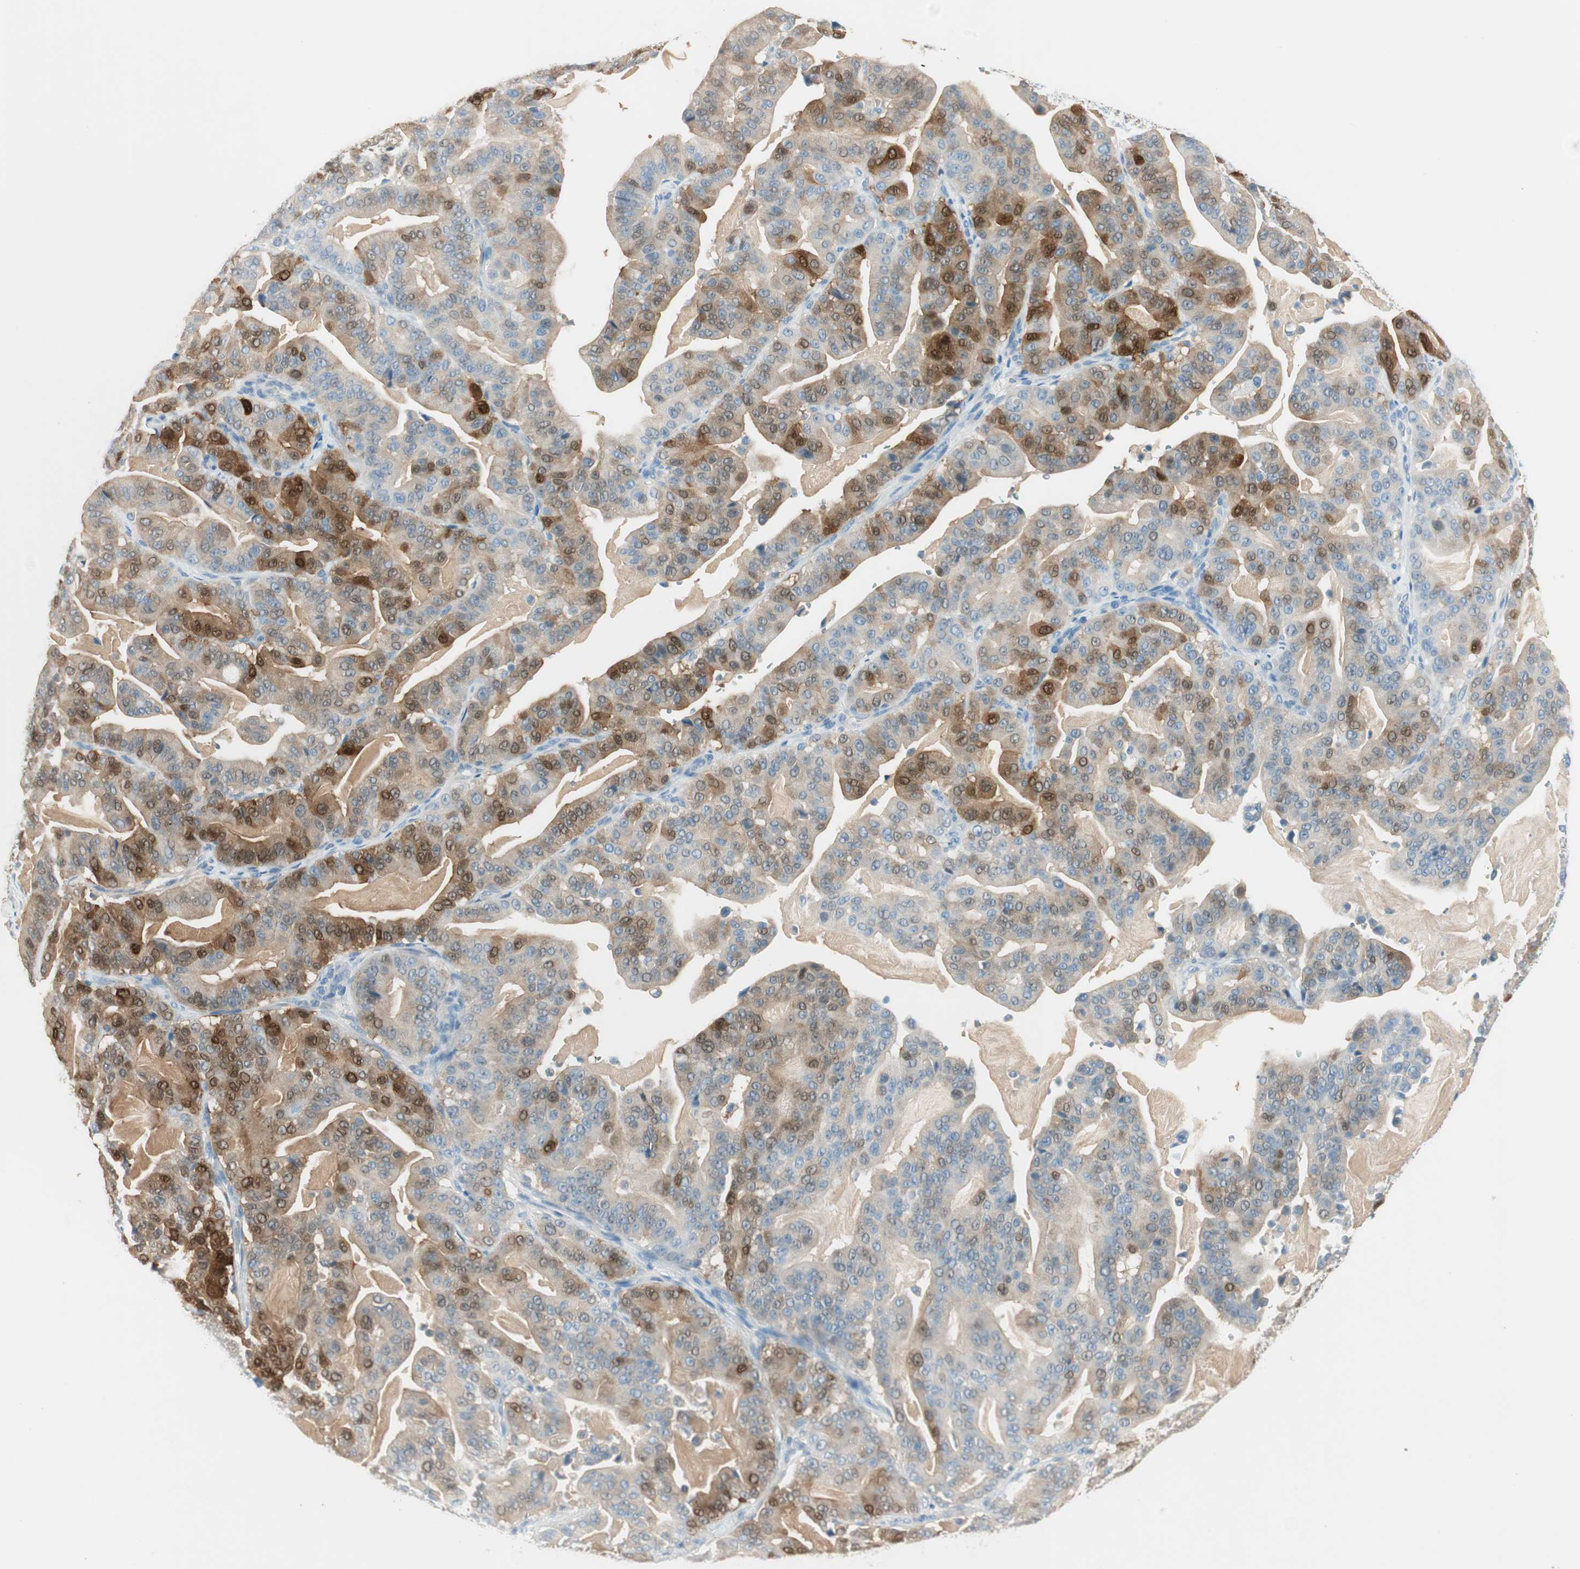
{"staining": {"intensity": "strong", "quantity": "25%-75%", "location": "cytoplasmic/membranous,nuclear"}, "tissue": "pancreatic cancer", "cell_type": "Tumor cells", "image_type": "cancer", "snomed": [{"axis": "morphology", "description": "Adenocarcinoma, NOS"}, {"axis": "topography", "description": "Pancreas"}], "caption": "A high-resolution histopathology image shows IHC staining of pancreatic adenocarcinoma, which reveals strong cytoplasmic/membranous and nuclear staining in approximately 25%-75% of tumor cells.", "gene": "HPGD", "patient": {"sex": "male", "age": 63}}